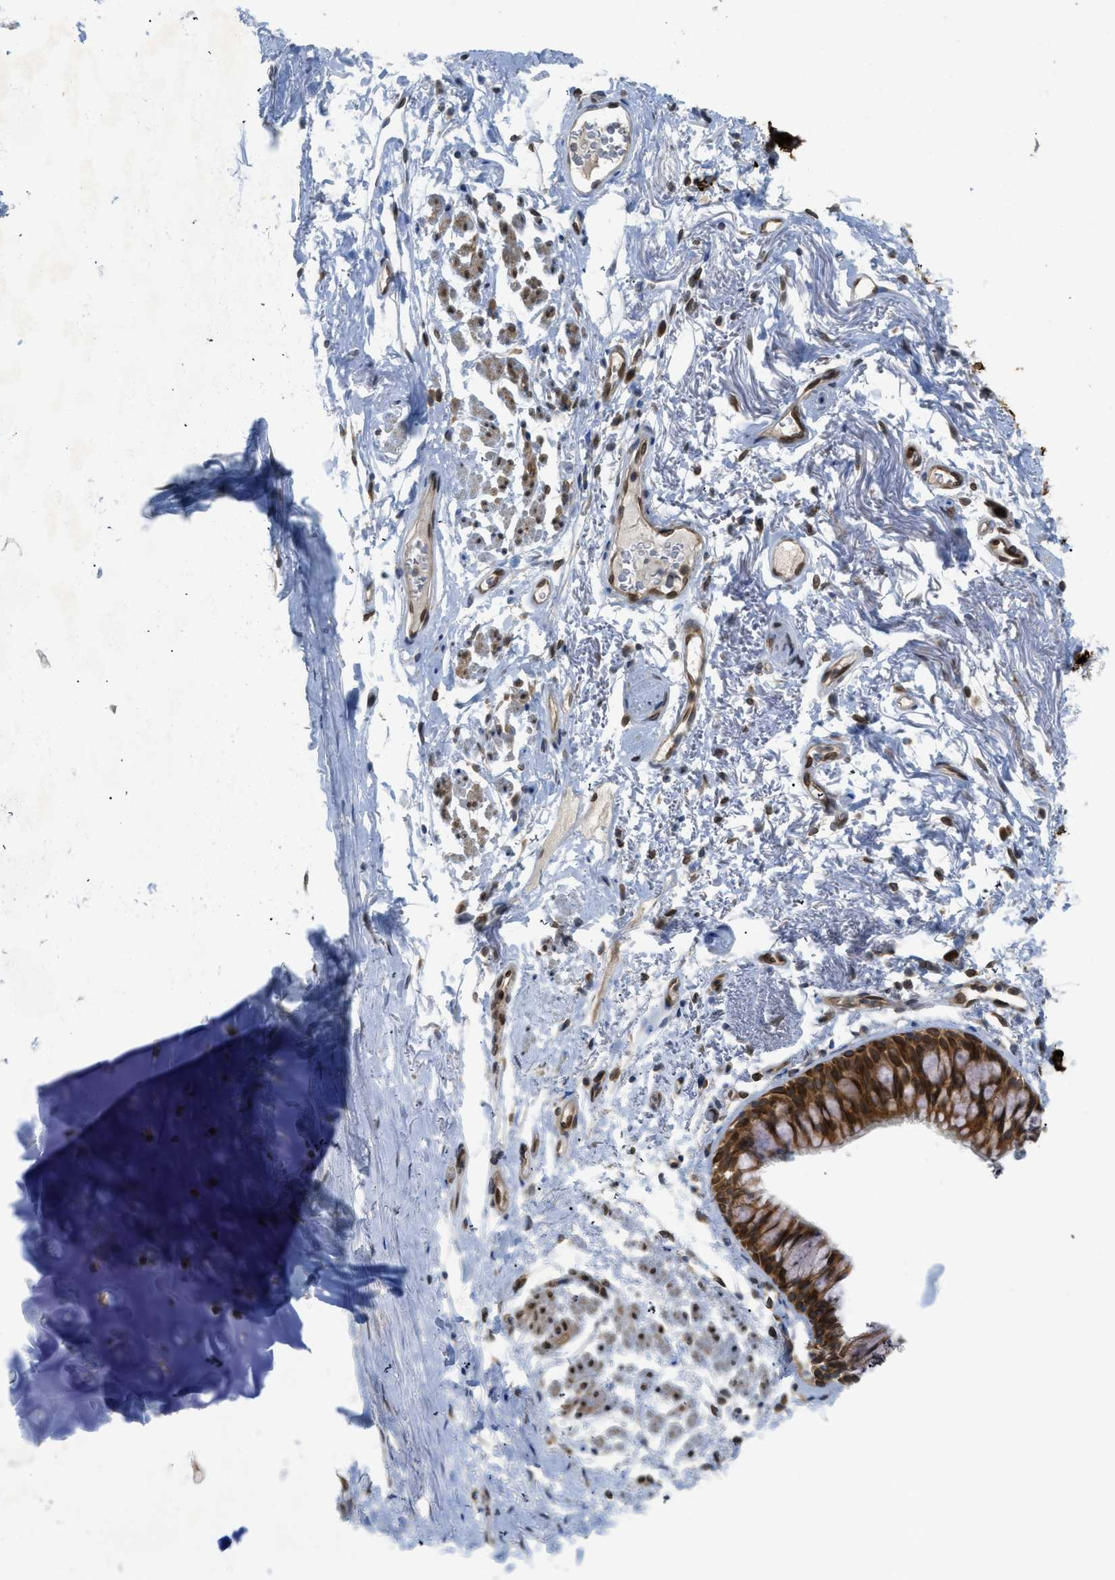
{"staining": {"intensity": "moderate", "quantity": "<25%", "location": "cytoplasmic/membranous"}, "tissue": "adipose tissue", "cell_type": "Adipocytes", "image_type": "normal", "snomed": [{"axis": "morphology", "description": "Normal tissue, NOS"}, {"axis": "topography", "description": "Cartilage tissue"}, {"axis": "topography", "description": "Bronchus"}], "caption": "Brown immunohistochemical staining in benign adipose tissue shows moderate cytoplasmic/membranous positivity in about <25% of adipocytes.", "gene": "EIF2AK3", "patient": {"sex": "female", "age": 73}}